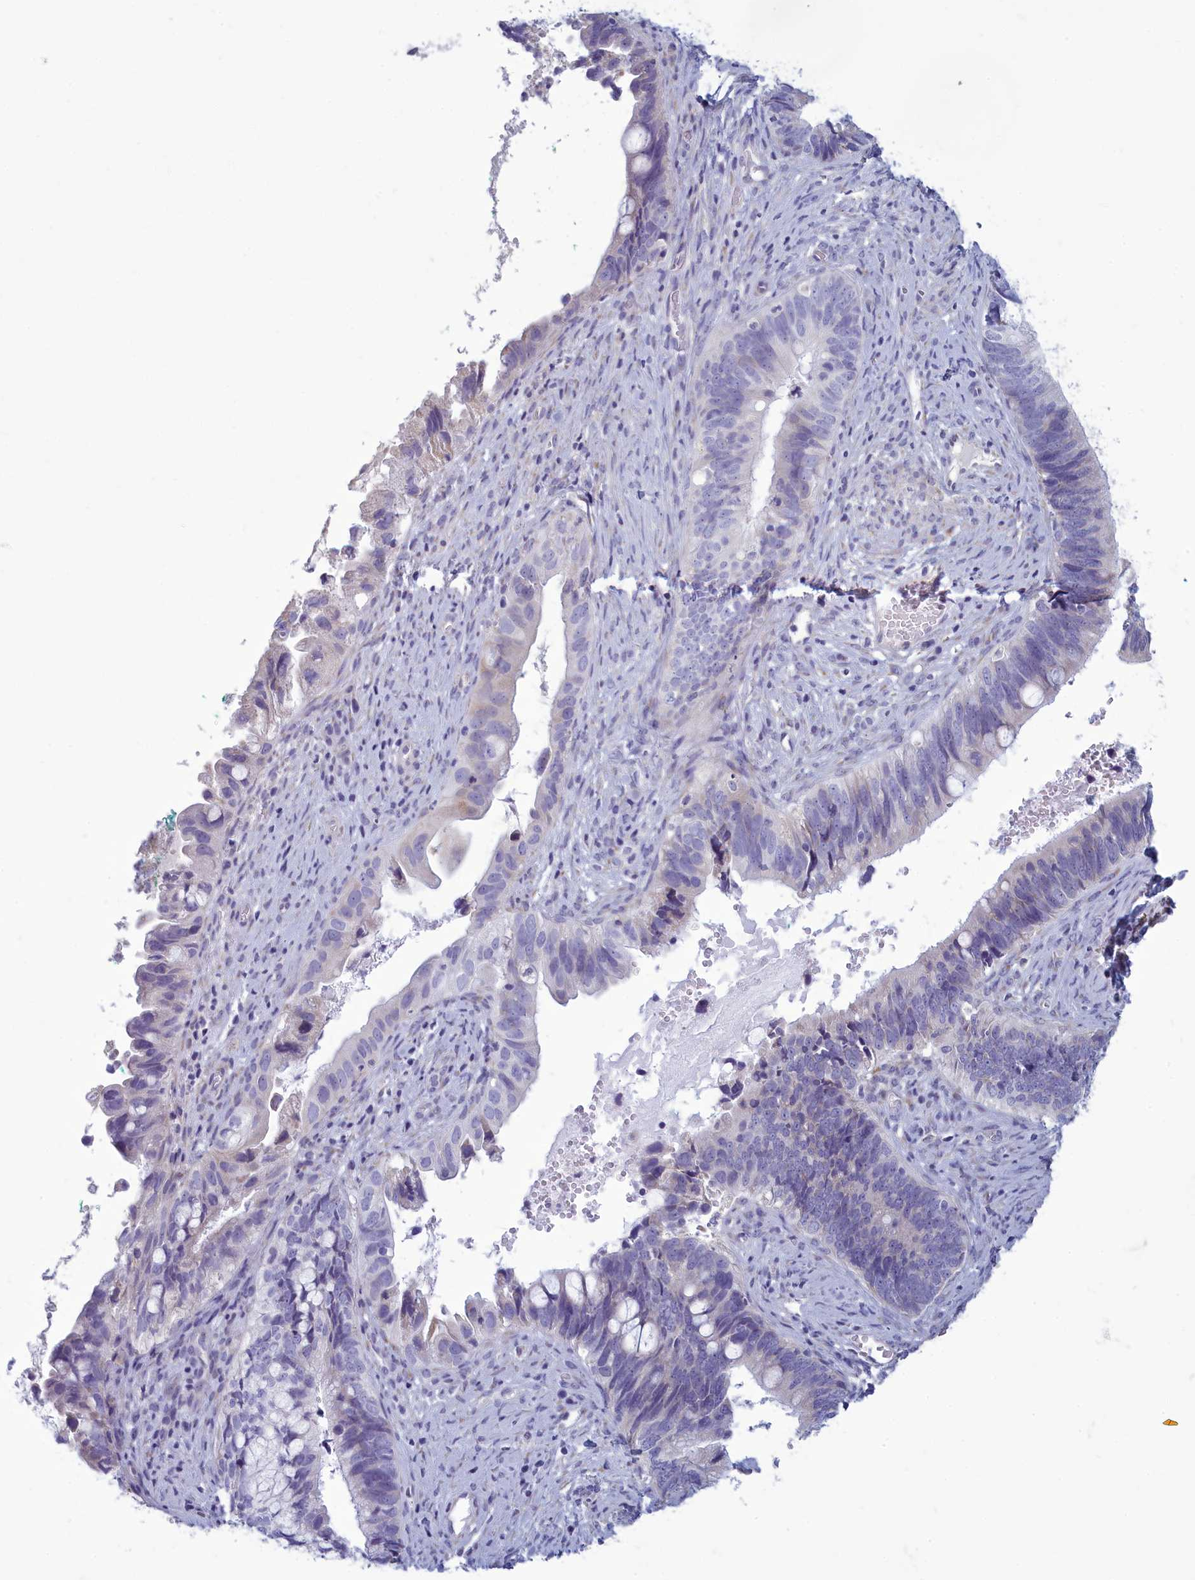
{"staining": {"intensity": "negative", "quantity": "none", "location": "none"}, "tissue": "cervical cancer", "cell_type": "Tumor cells", "image_type": "cancer", "snomed": [{"axis": "morphology", "description": "Adenocarcinoma, NOS"}, {"axis": "topography", "description": "Cervix"}], "caption": "Photomicrograph shows no significant protein expression in tumor cells of cervical adenocarcinoma. (DAB (3,3'-diaminobenzidine) immunohistochemistry visualized using brightfield microscopy, high magnification).", "gene": "CENATAC", "patient": {"sex": "female", "age": 42}}